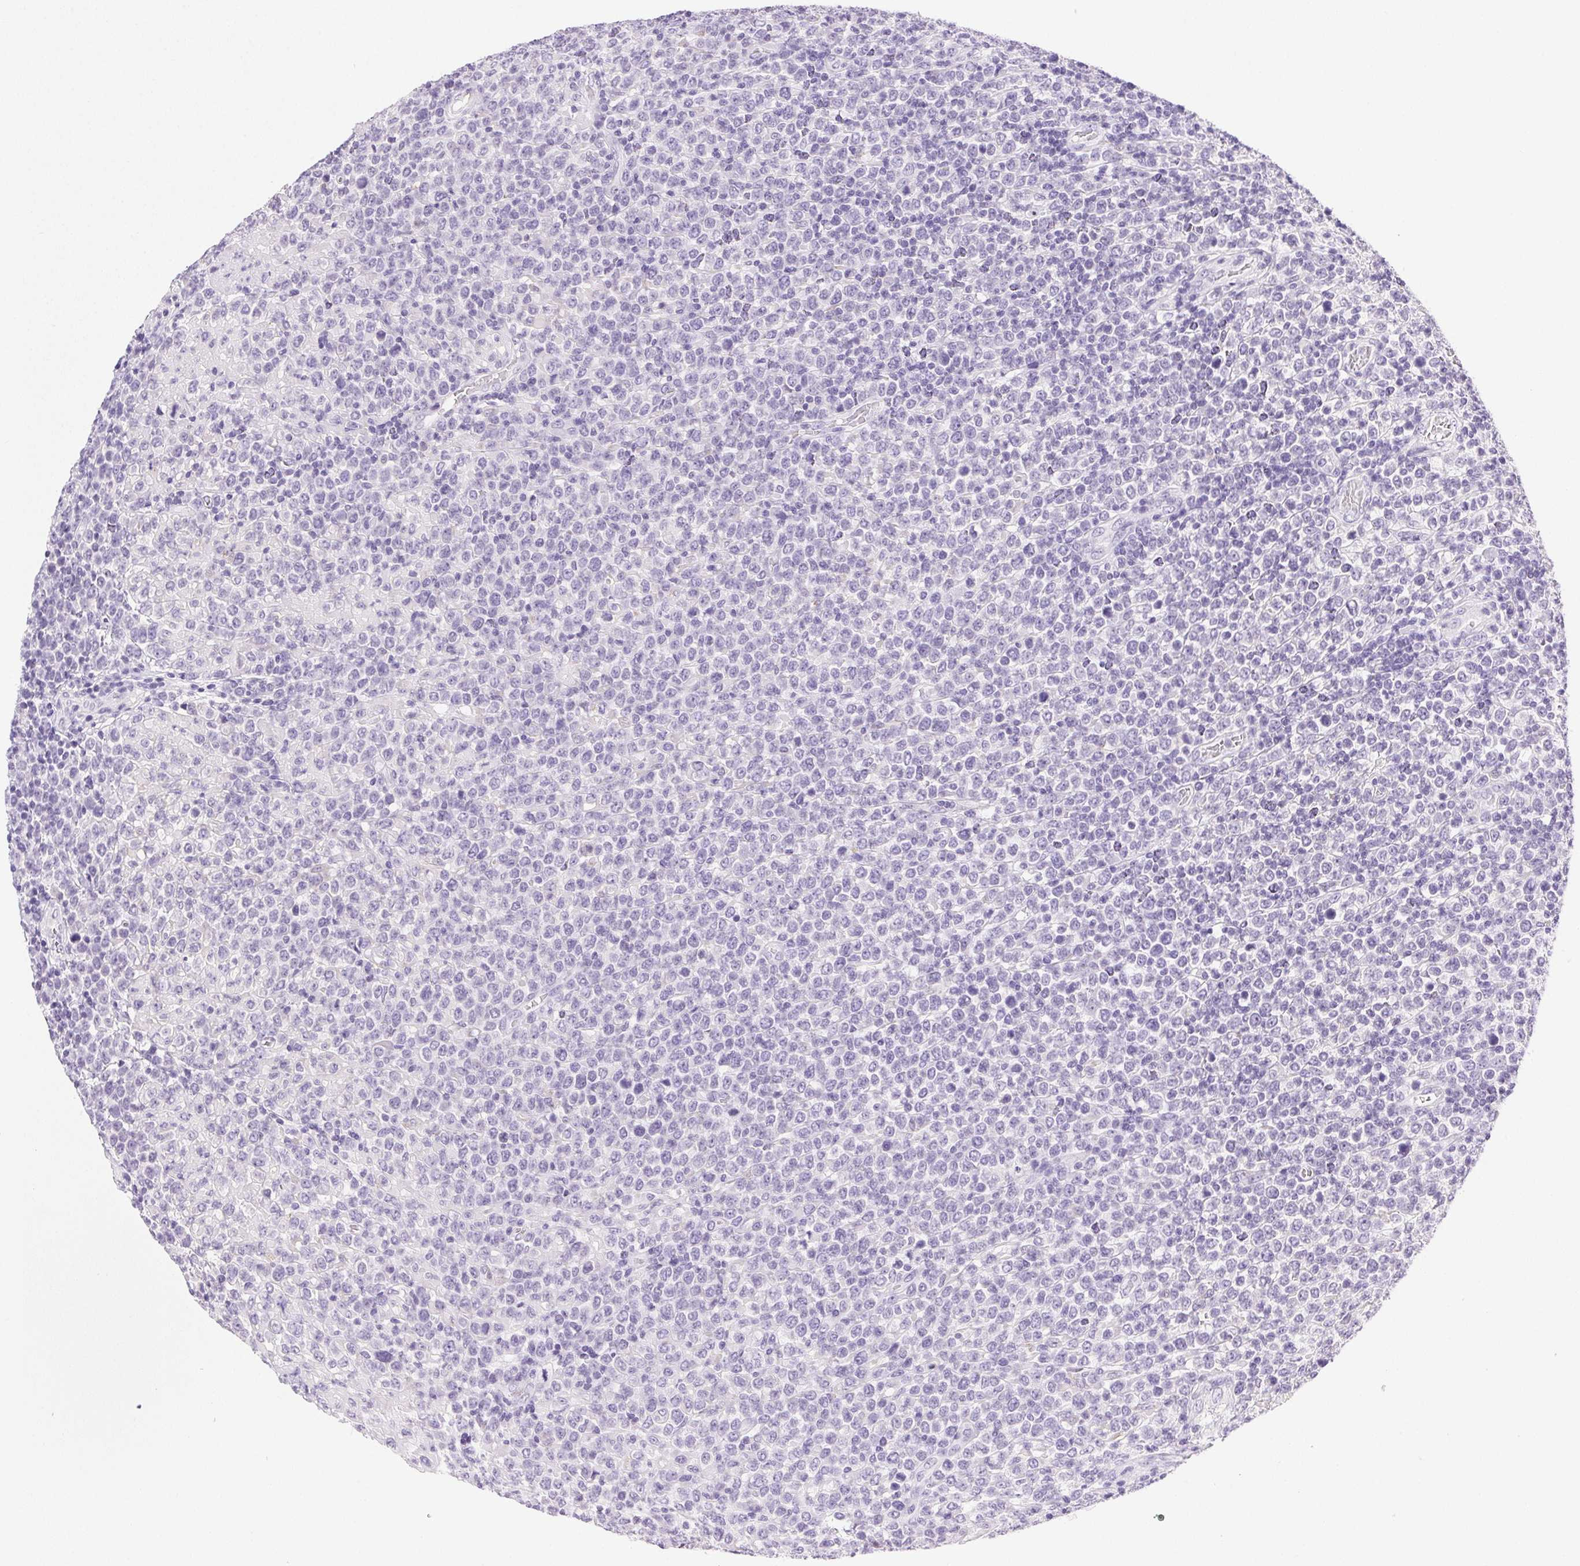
{"staining": {"intensity": "negative", "quantity": "none", "location": "none"}, "tissue": "lymphoma", "cell_type": "Tumor cells", "image_type": "cancer", "snomed": [{"axis": "morphology", "description": "Malignant lymphoma, non-Hodgkin's type, High grade"}, {"axis": "topography", "description": "Soft tissue"}], "caption": "Lymphoma was stained to show a protein in brown. There is no significant expression in tumor cells.", "gene": "CLDN10", "patient": {"sex": "female", "age": 56}}